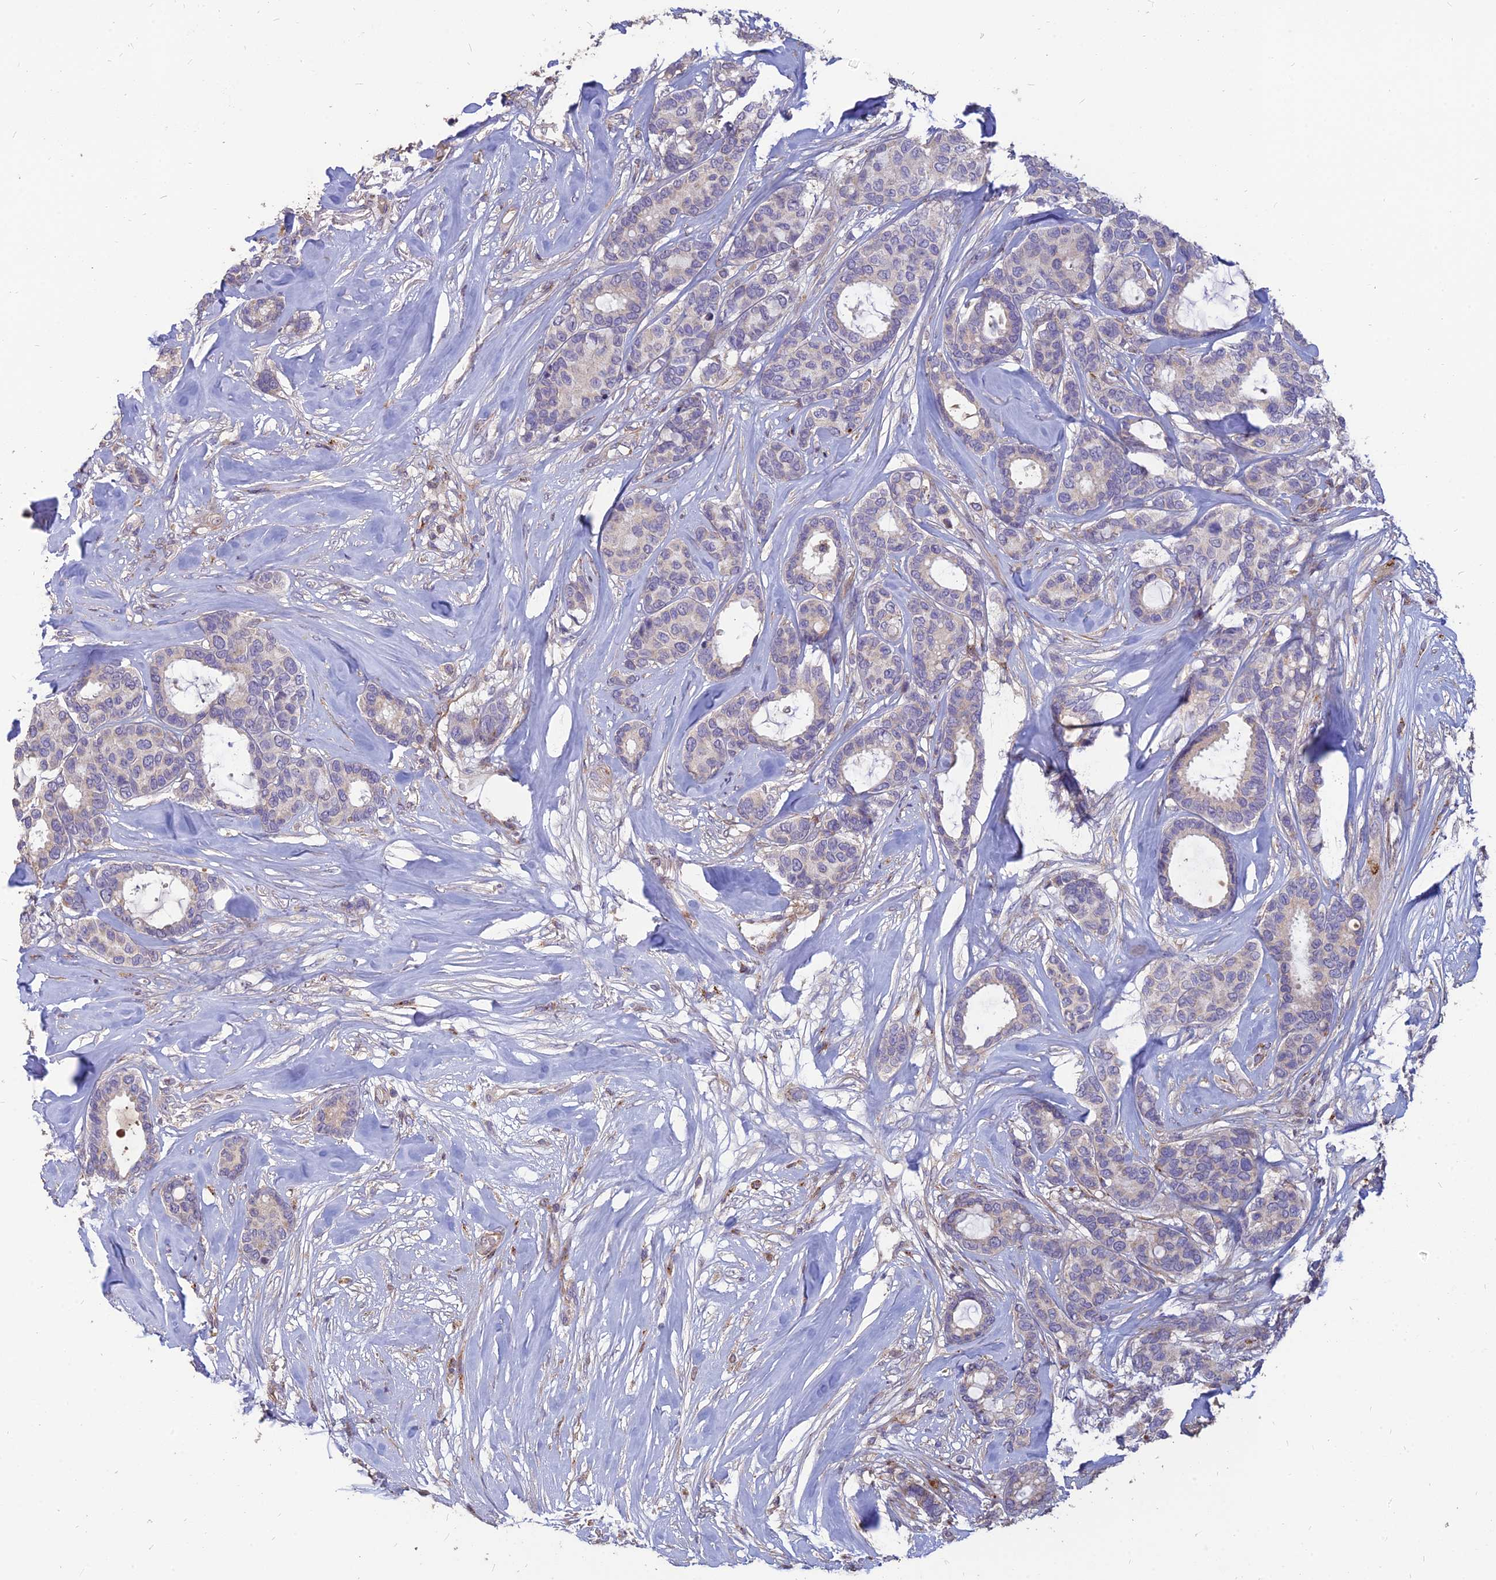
{"staining": {"intensity": "negative", "quantity": "none", "location": "none"}, "tissue": "breast cancer", "cell_type": "Tumor cells", "image_type": "cancer", "snomed": [{"axis": "morphology", "description": "Duct carcinoma"}, {"axis": "topography", "description": "Breast"}], "caption": "Tumor cells show no significant staining in breast invasive ductal carcinoma.", "gene": "ST3GAL6", "patient": {"sex": "female", "age": 87}}